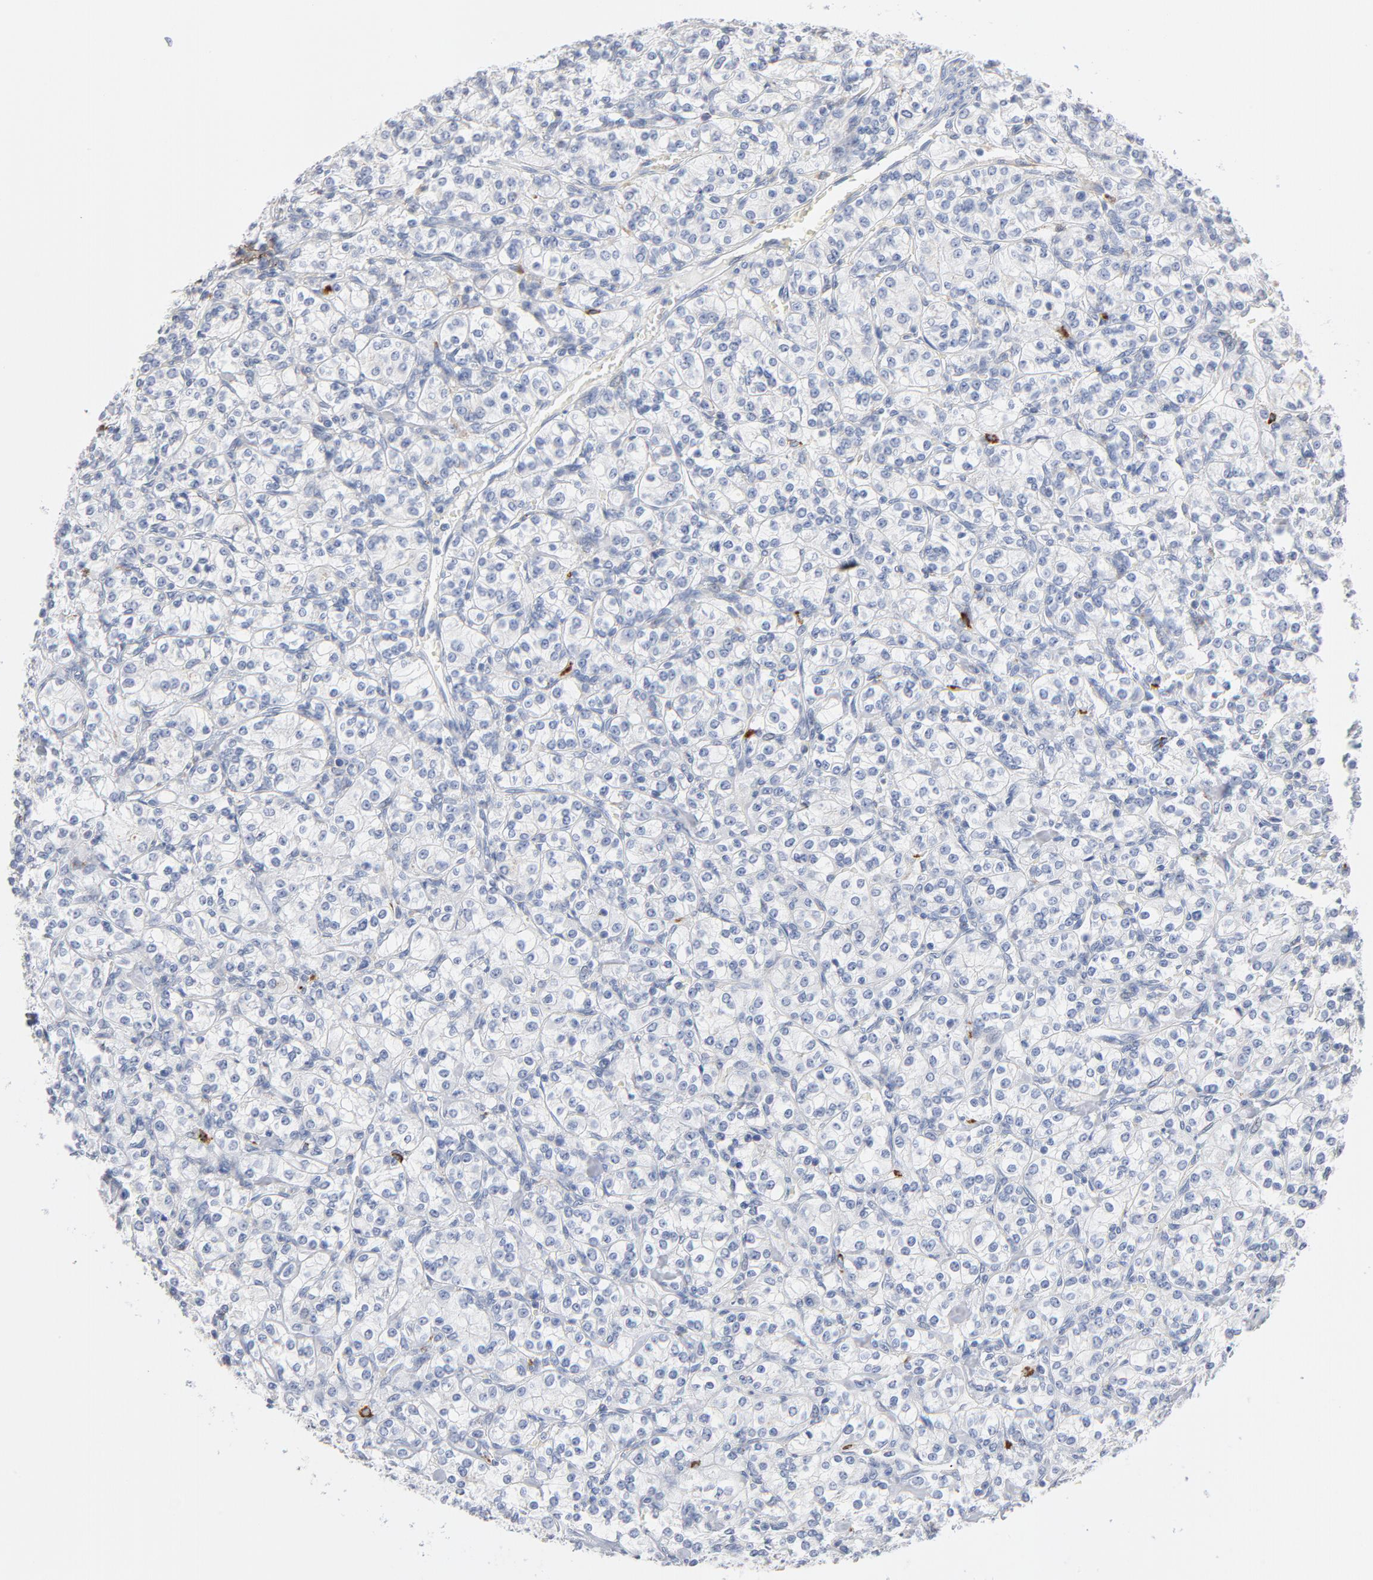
{"staining": {"intensity": "negative", "quantity": "none", "location": "none"}, "tissue": "renal cancer", "cell_type": "Tumor cells", "image_type": "cancer", "snomed": [{"axis": "morphology", "description": "Adenocarcinoma, NOS"}, {"axis": "topography", "description": "Kidney"}], "caption": "This histopathology image is of renal adenocarcinoma stained with immunohistochemistry (IHC) to label a protein in brown with the nuclei are counter-stained blue. There is no positivity in tumor cells.", "gene": "LTBP2", "patient": {"sex": "male", "age": 77}}